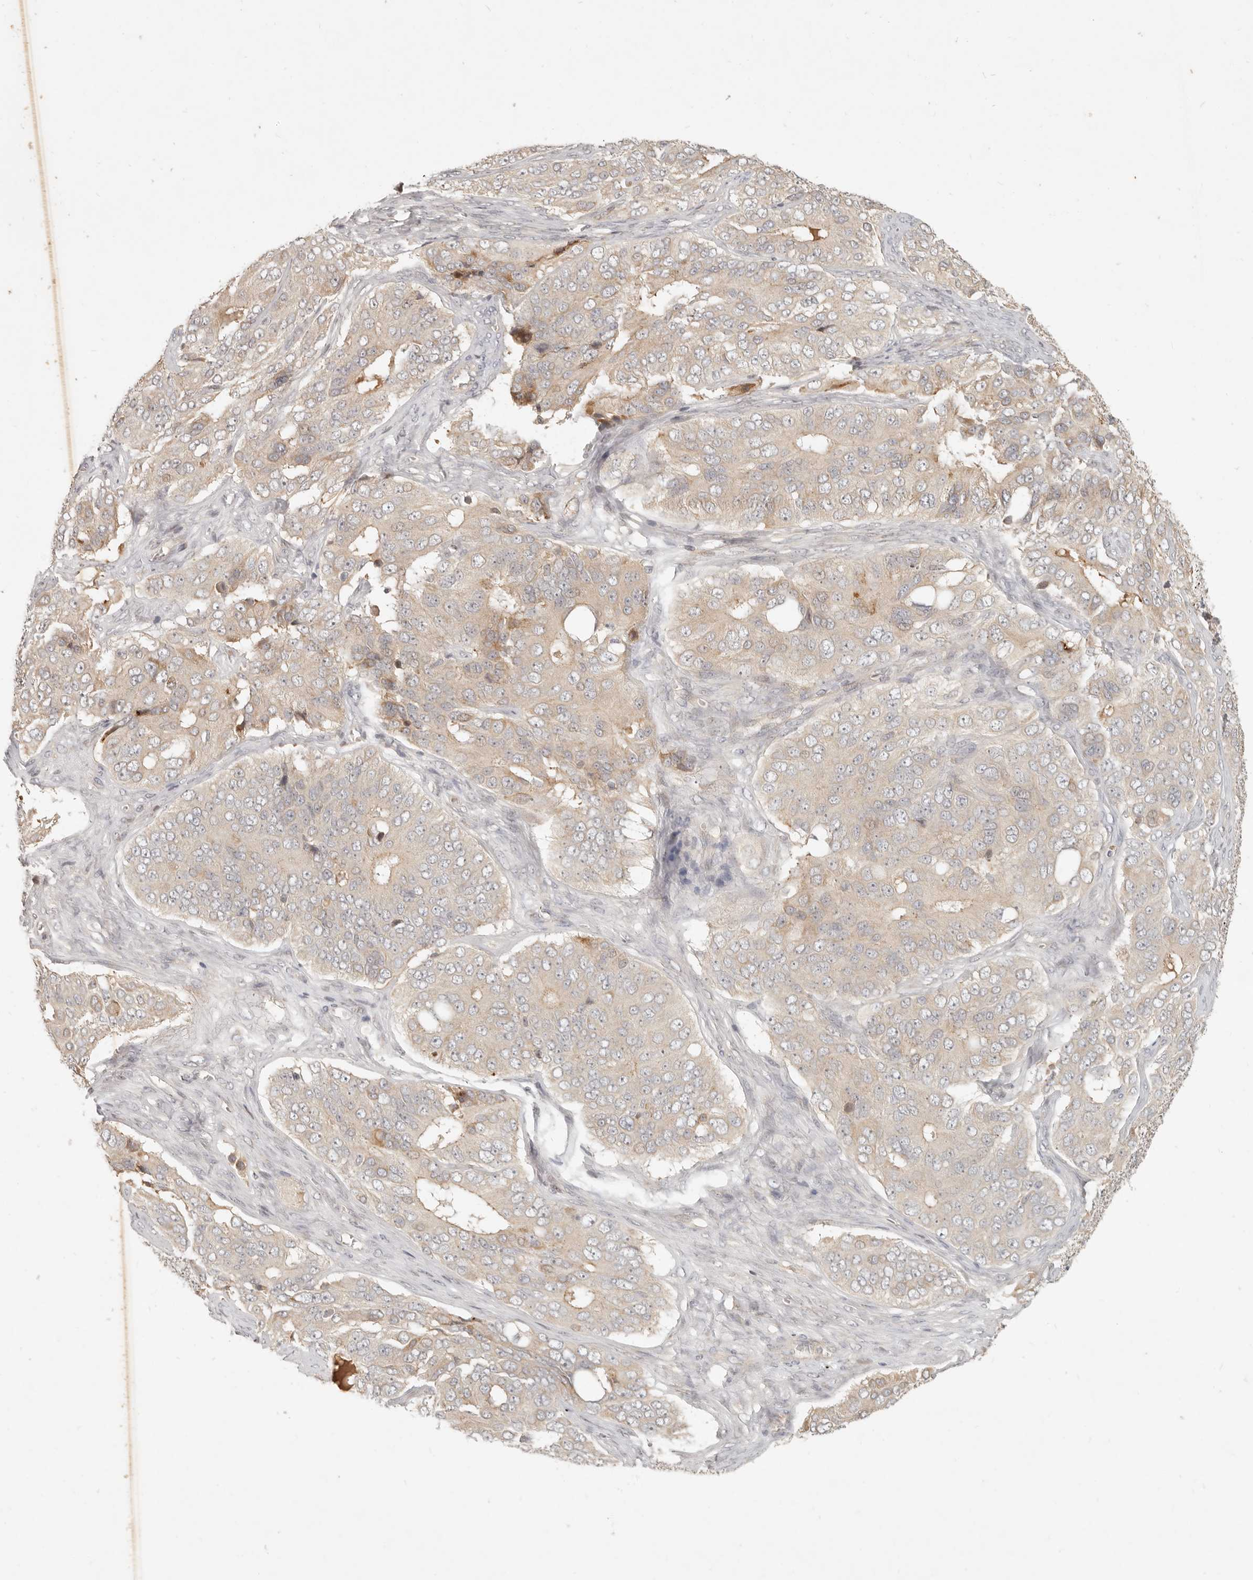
{"staining": {"intensity": "weak", "quantity": ">75%", "location": "cytoplasmic/membranous"}, "tissue": "ovarian cancer", "cell_type": "Tumor cells", "image_type": "cancer", "snomed": [{"axis": "morphology", "description": "Carcinoma, endometroid"}, {"axis": "topography", "description": "Ovary"}], "caption": "The photomicrograph reveals a brown stain indicating the presence of a protein in the cytoplasmic/membranous of tumor cells in ovarian endometroid carcinoma.", "gene": "UBXN11", "patient": {"sex": "female", "age": 51}}